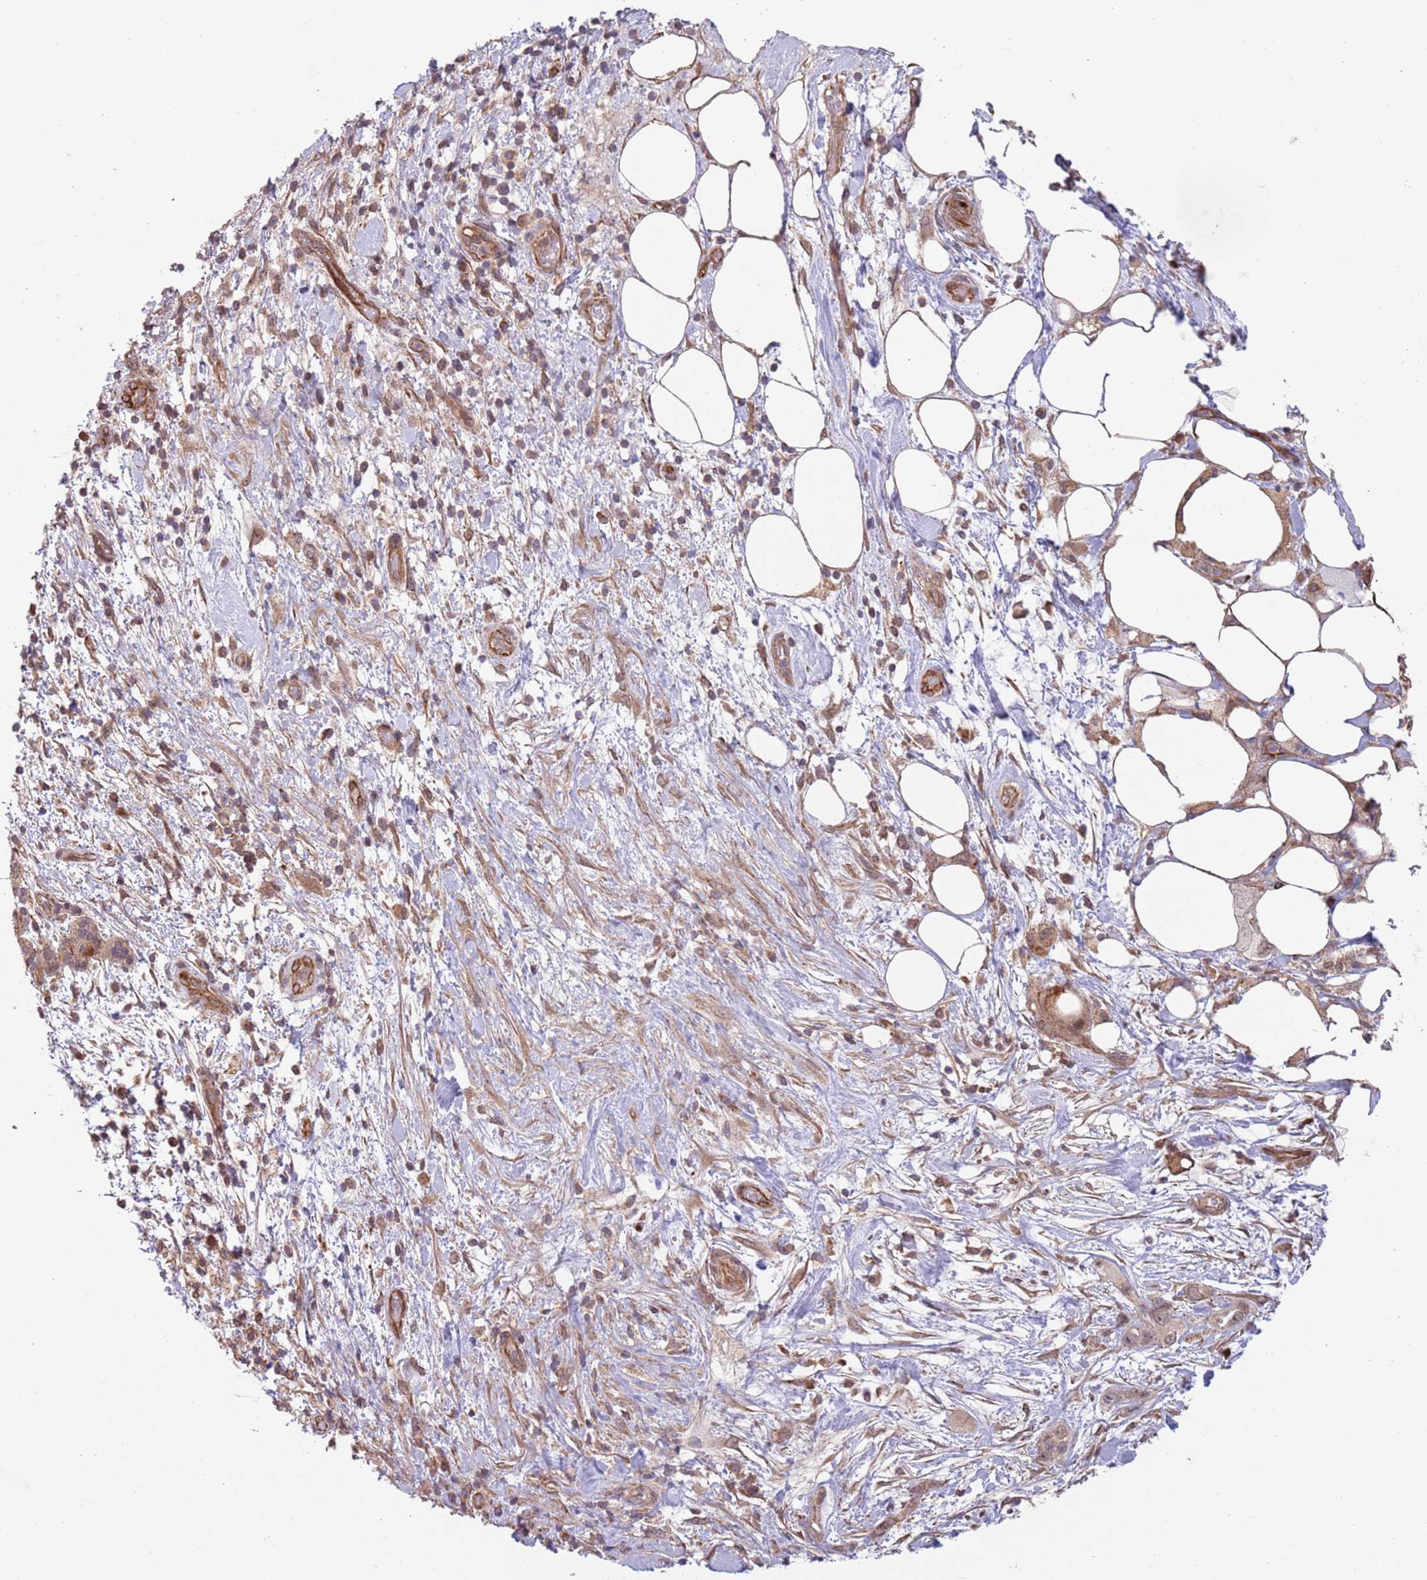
{"staining": {"intensity": "negative", "quantity": "none", "location": "none"}, "tissue": "pancreatic cancer", "cell_type": "Tumor cells", "image_type": "cancer", "snomed": [{"axis": "morphology", "description": "Adenocarcinoma, NOS"}, {"axis": "topography", "description": "Pancreas"}], "caption": "The immunohistochemistry histopathology image has no significant positivity in tumor cells of pancreatic cancer (adenocarcinoma) tissue.", "gene": "CHD9", "patient": {"sex": "female", "age": 61}}